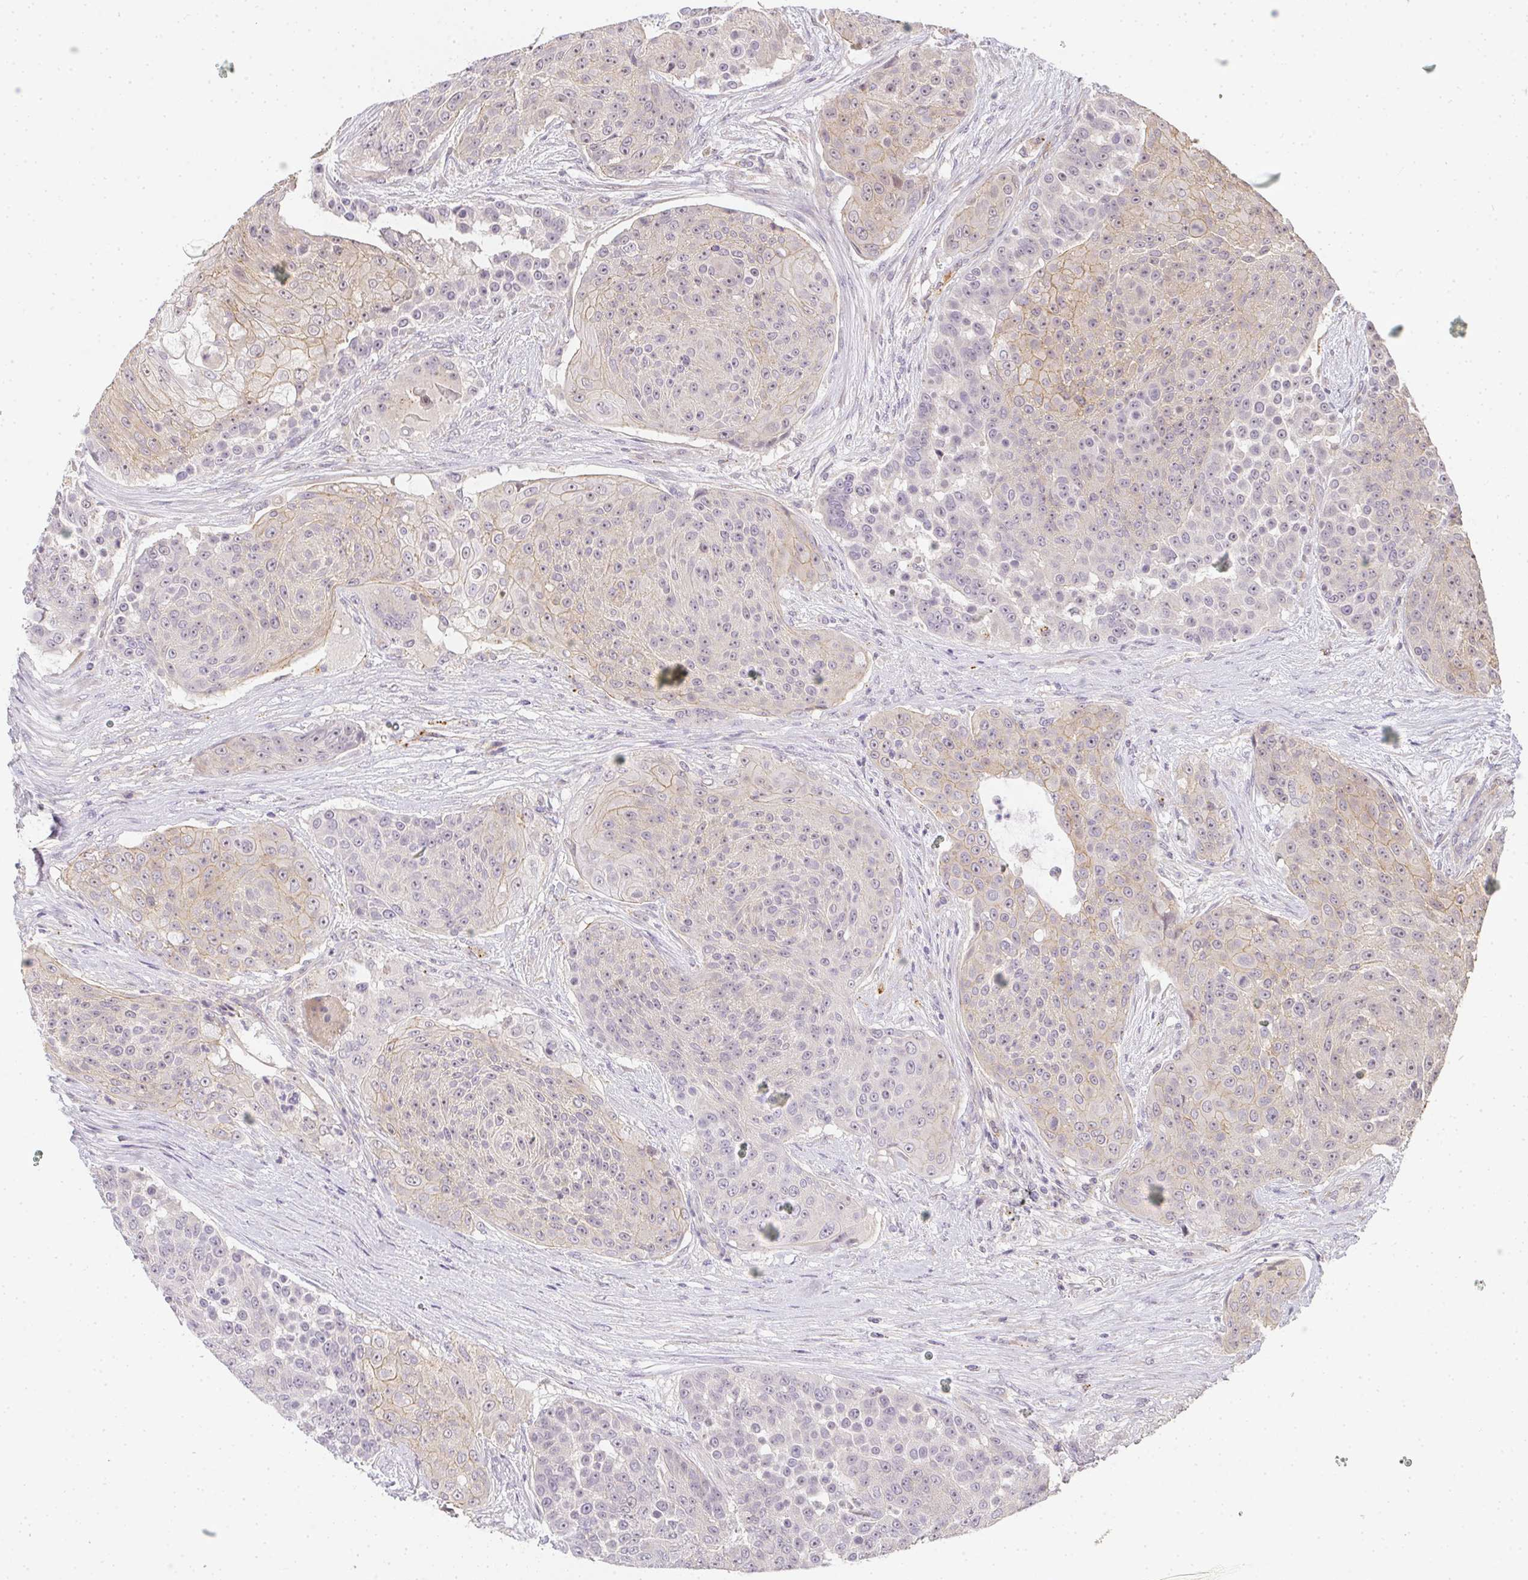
{"staining": {"intensity": "weak", "quantity": "<25%", "location": "cytoplasmic/membranous,nuclear"}, "tissue": "urothelial cancer", "cell_type": "Tumor cells", "image_type": "cancer", "snomed": [{"axis": "morphology", "description": "Urothelial carcinoma, High grade"}, {"axis": "topography", "description": "Urinary bladder"}], "caption": "An image of urothelial carcinoma (high-grade) stained for a protein shows no brown staining in tumor cells. The staining was performed using DAB to visualize the protein expression in brown, while the nuclei were stained in blue with hematoxylin (Magnification: 20x).", "gene": "SLC35B3", "patient": {"sex": "female", "age": 63}}